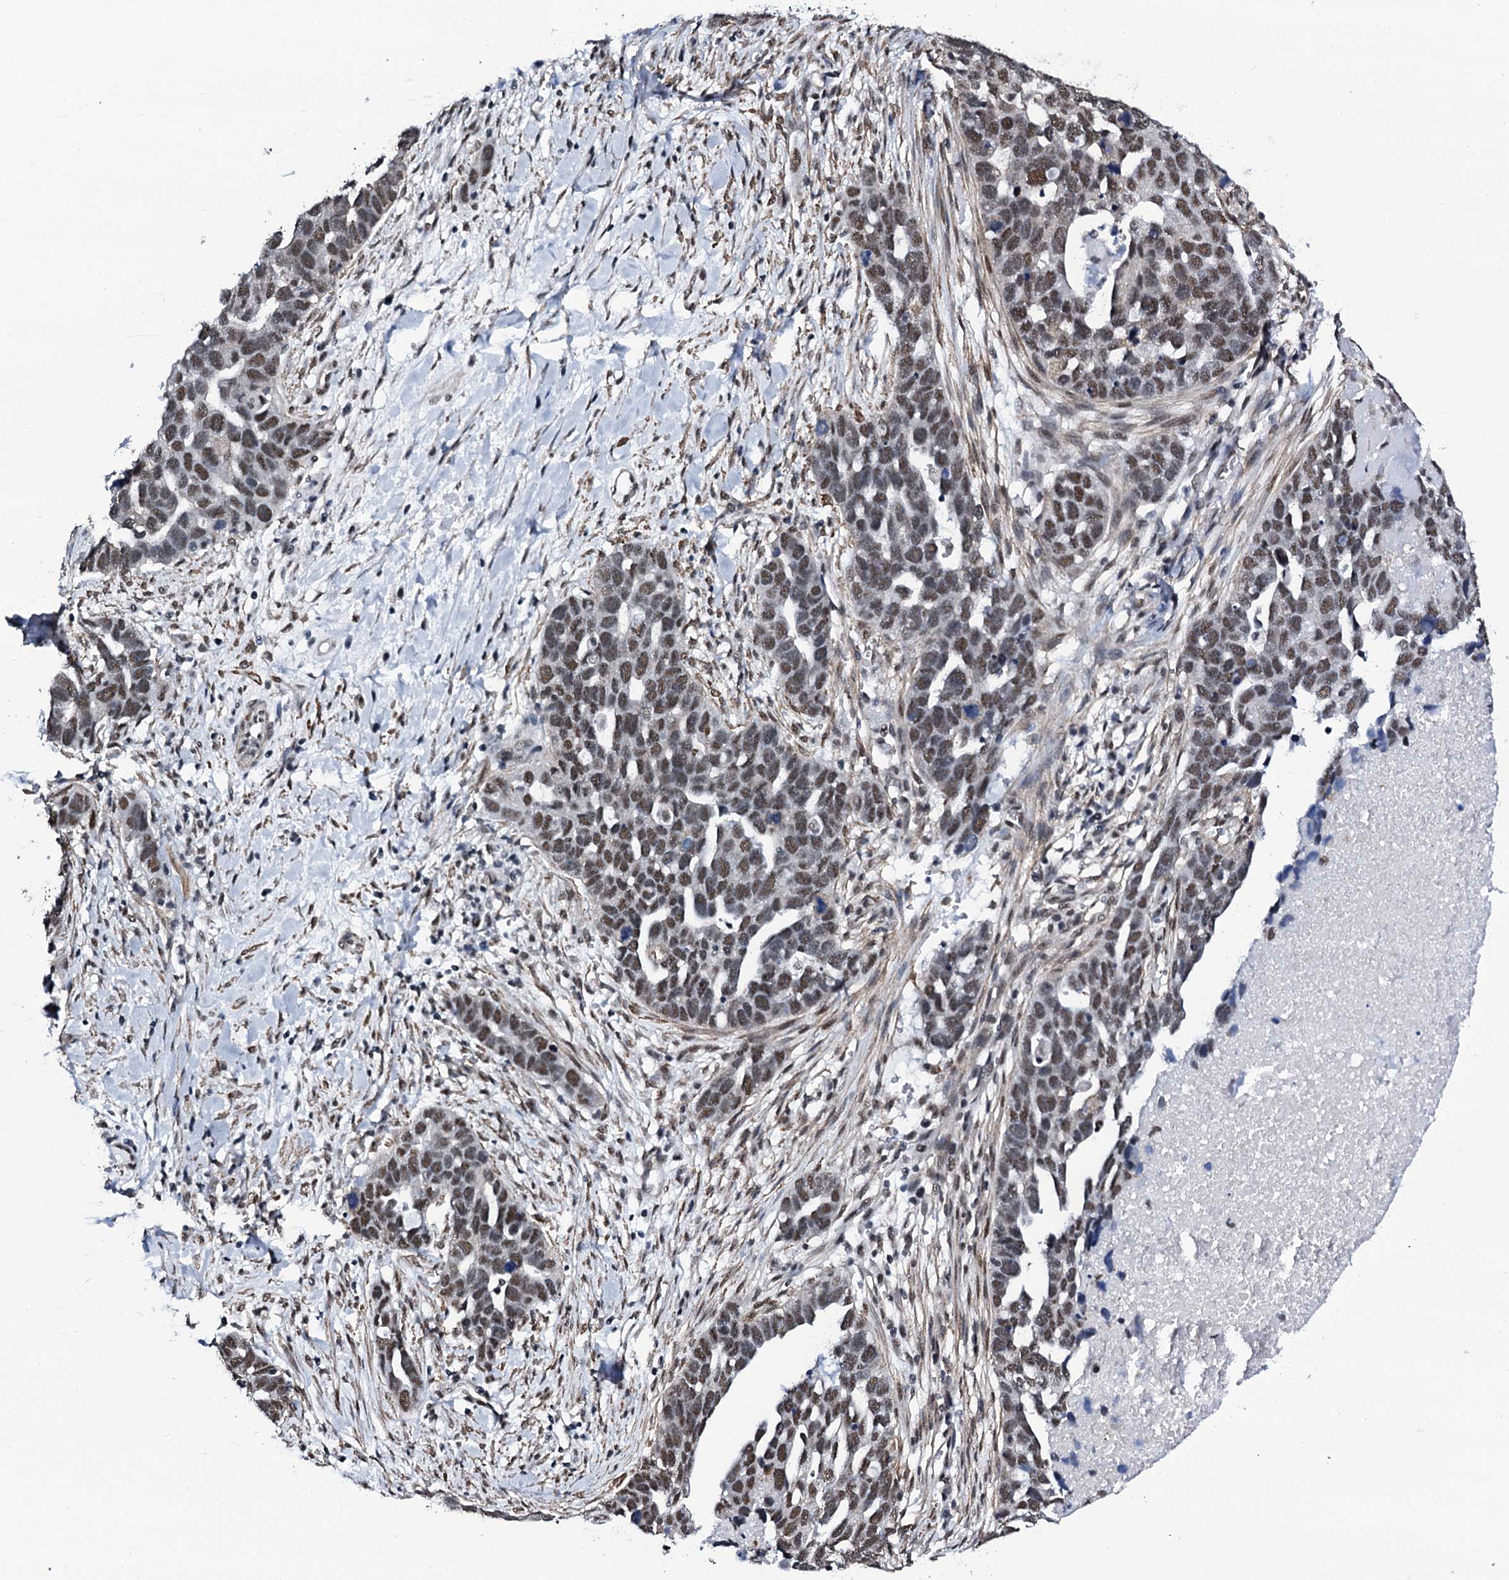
{"staining": {"intensity": "moderate", "quantity": ">75%", "location": "nuclear"}, "tissue": "ovarian cancer", "cell_type": "Tumor cells", "image_type": "cancer", "snomed": [{"axis": "morphology", "description": "Cystadenocarcinoma, serous, NOS"}, {"axis": "topography", "description": "Ovary"}], "caption": "IHC image of serous cystadenocarcinoma (ovarian) stained for a protein (brown), which reveals medium levels of moderate nuclear positivity in approximately >75% of tumor cells.", "gene": "CWC15", "patient": {"sex": "female", "age": 54}}